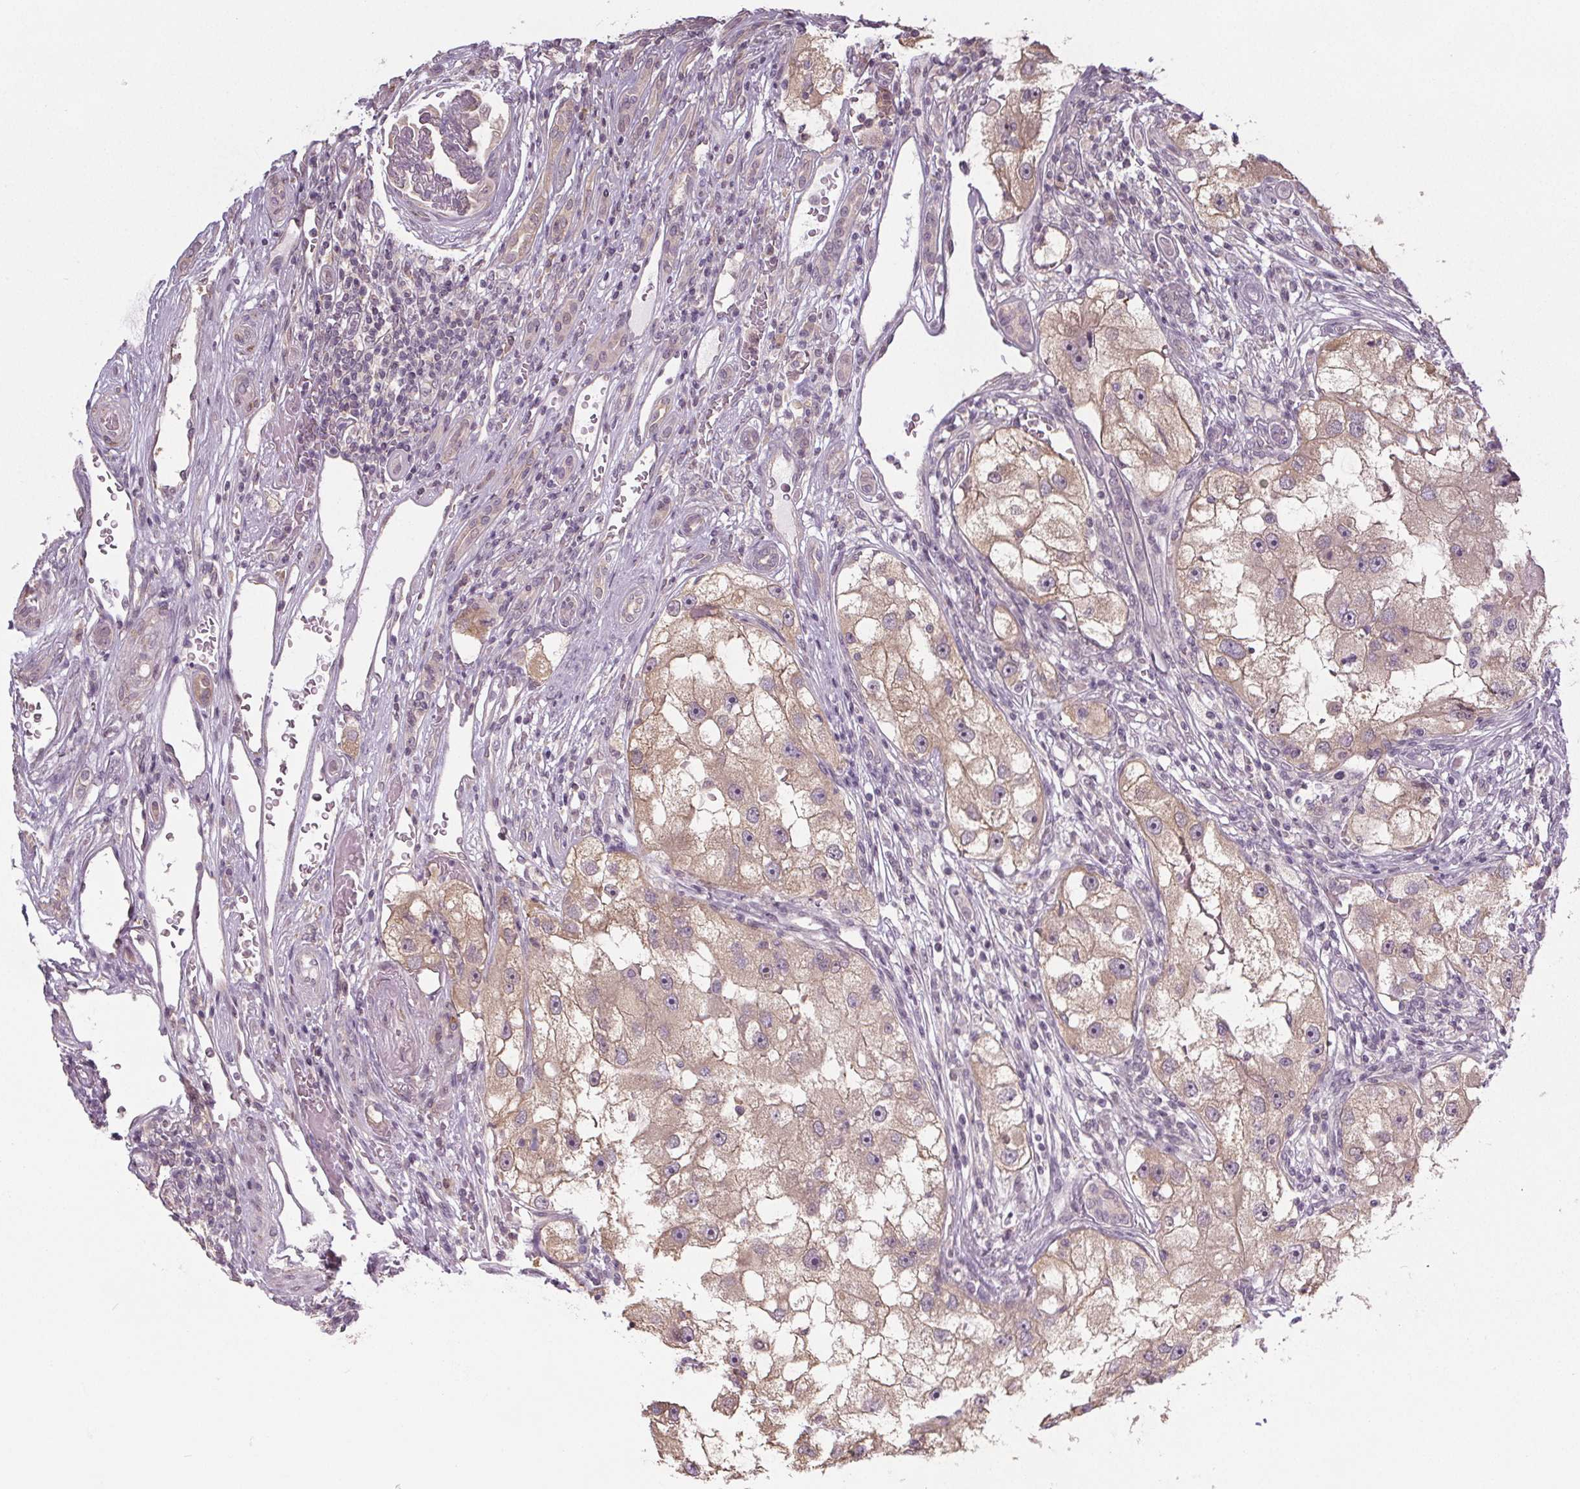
{"staining": {"intensity": "weak", "quantity": "25%-75%", "location": "cytoplasmic/membranous"}, "tissue": "renal cancer", "cell_type": "Tumor cells", "image_type": "cancer", "snomed": [{"axis": "morphology", "description": "Adenocarcinoma, NOS"}, {"axis": "topography", "description": "Kidney"}], "caption": "IHC of renal adenocarcinoma reveals low levels of weak cytoplasmic/membranous staining in approximately 25%-75% of tumor cells.", "gene": "SLC26A2", "patient": {"sex": "male", "age": 63}}